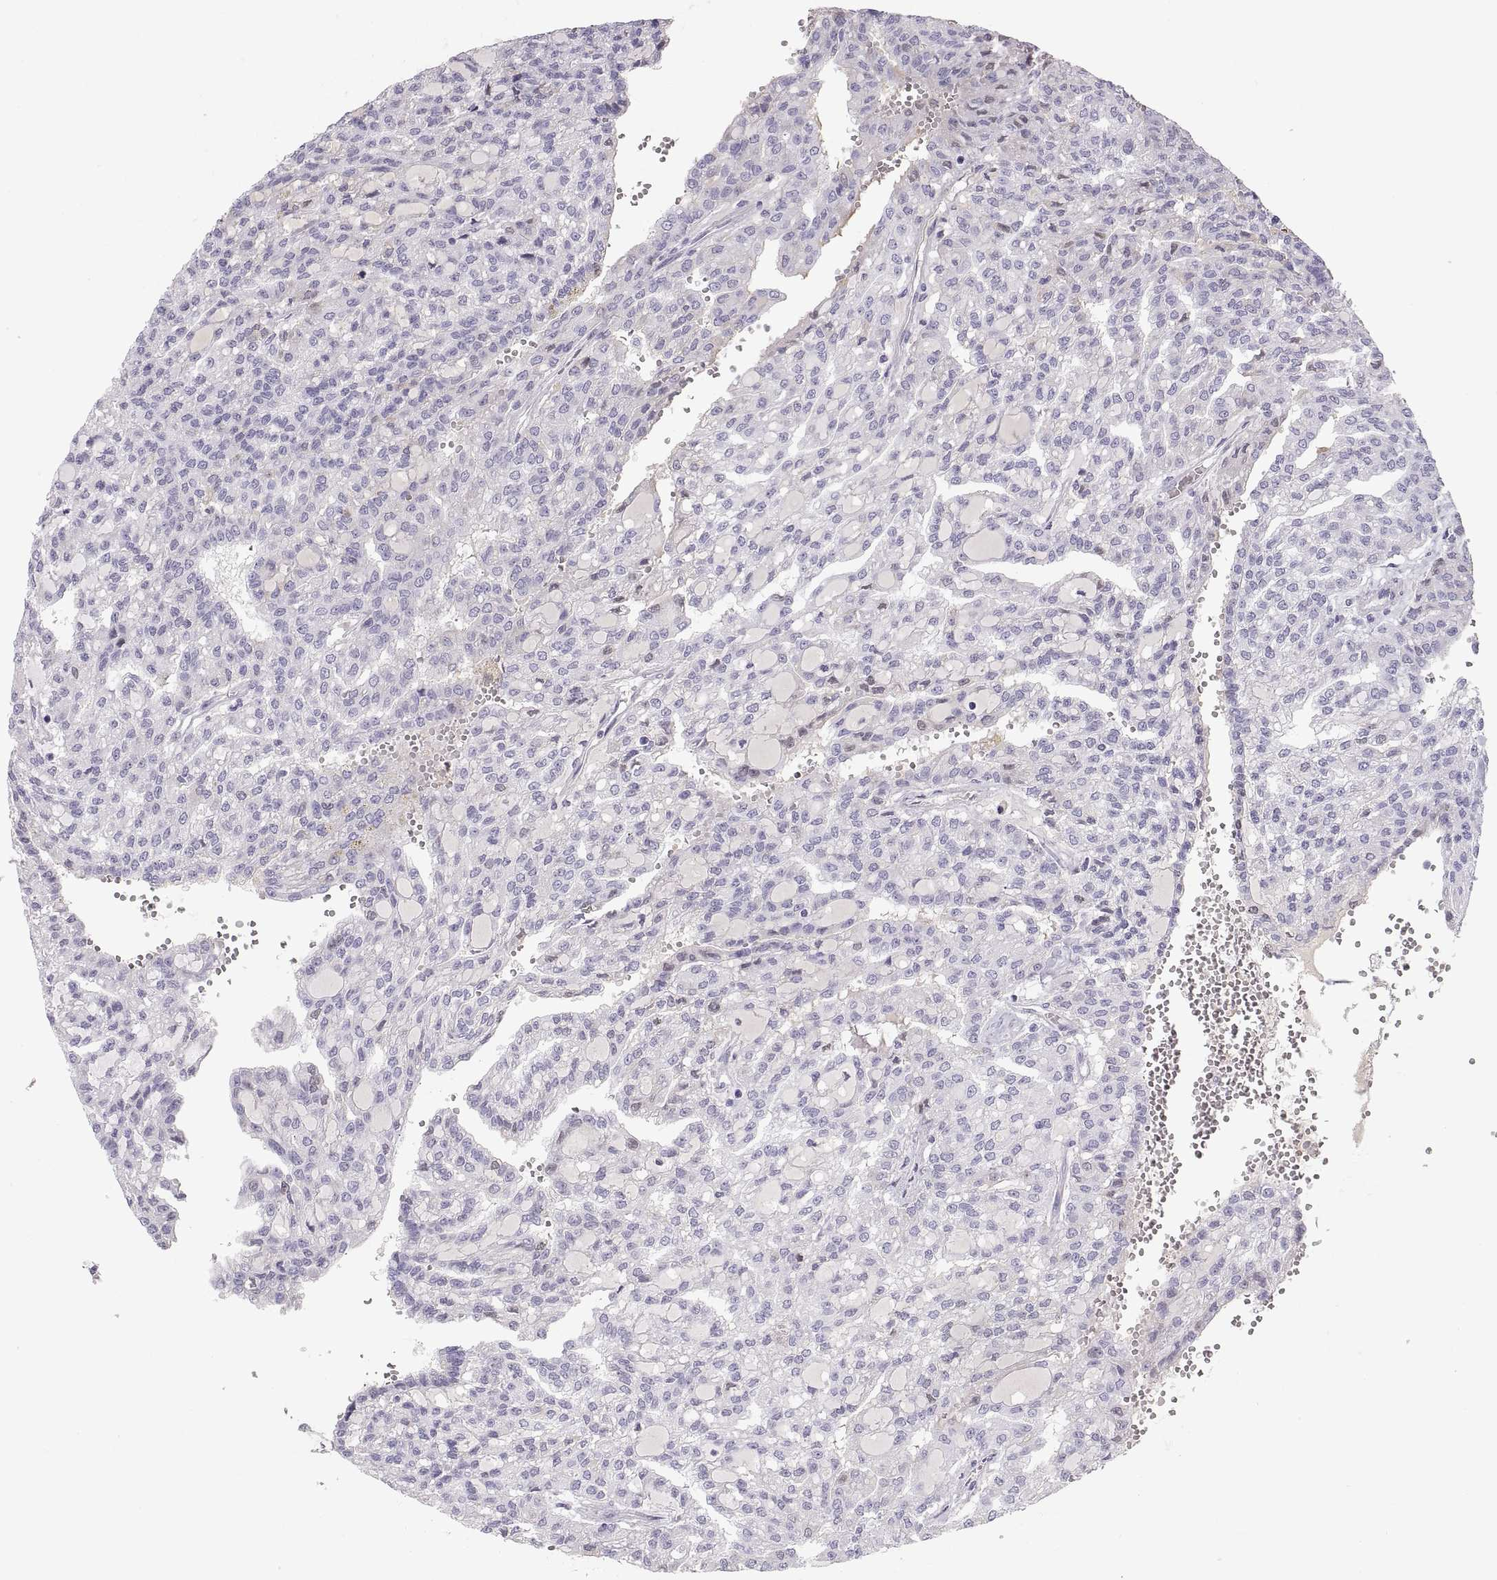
{"staining": {"intensity": "weak", "quantity": "<25%", "location": "cytoplasmic/membranous"}, "tissue": "renal cancer", "cell_type": "Tumor cells", "image_type": "cancer", "snomed": [{"axis": "morphology", "description": "Adenocarcinoma, NOS"}, {"axis": "topography", "description": "Kidney"}], "caption": "High power microscopy photomicrograph of an IHC histopathology image of renal cancer (adenocarcinoma), revealing no significant positivity in tumor cells.", "gene": "MAGEB2", "patient": {"sex": "male", "age": 63}}